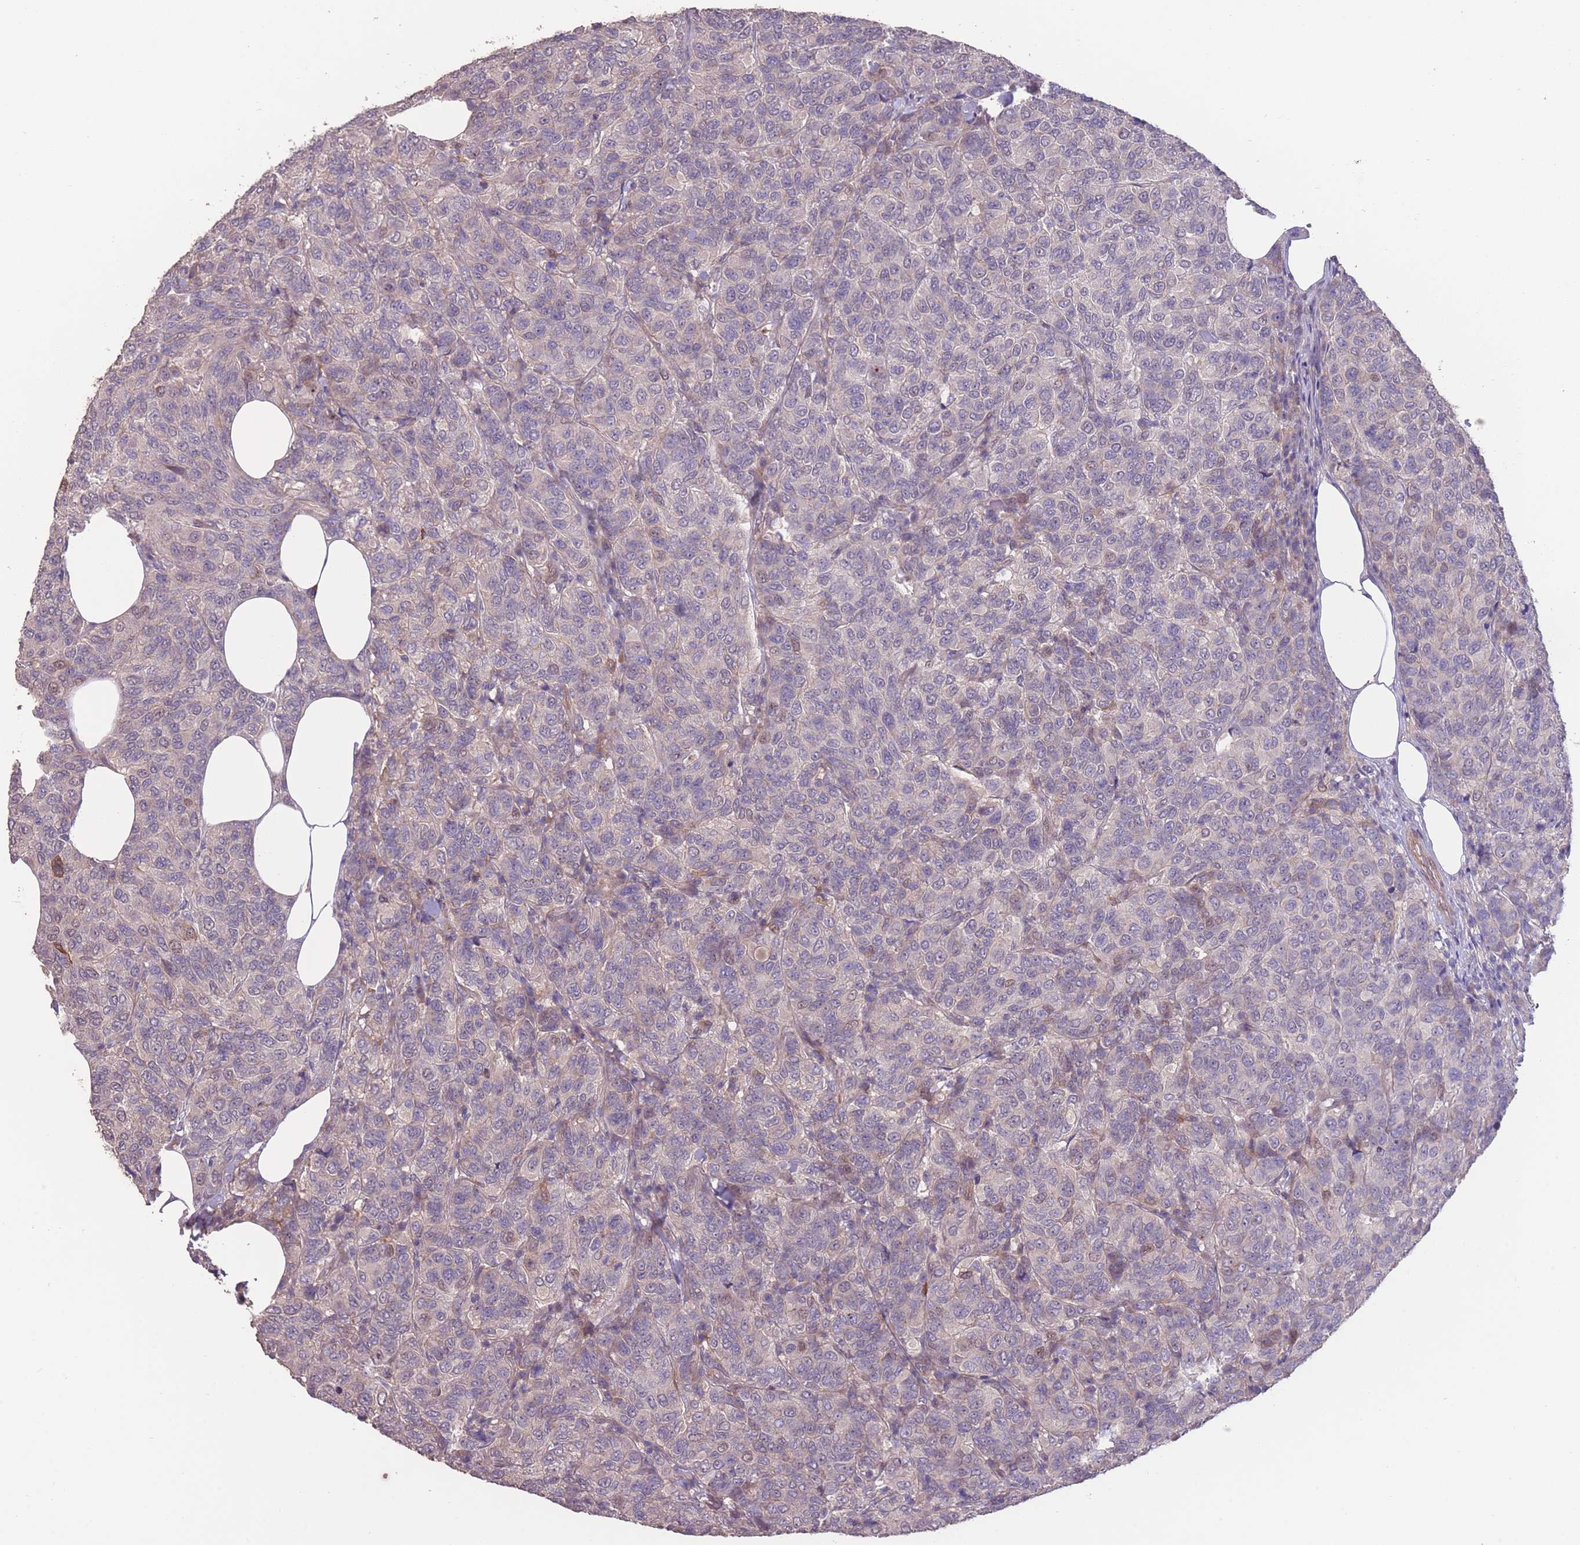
{"staining": {"intensity": "negative", "quantity": "none", "location": "none"}, "tissue": "breast cancer", "cell_type": "Tumor cells", "image_type": "cancer", "snomed": [{"axis": "morphology", "description": "Duct carcinoma"}, {"axis": "topography", "description": "Breast"}], "caption": "A high-resolution photomicrograph shows IHC staining of intraductal carcinoma (breast), which demonstrates no significant positivity in tumor cells.", "gene": "RSPH10B", "patient": {"sex": "female", "age": 55}}